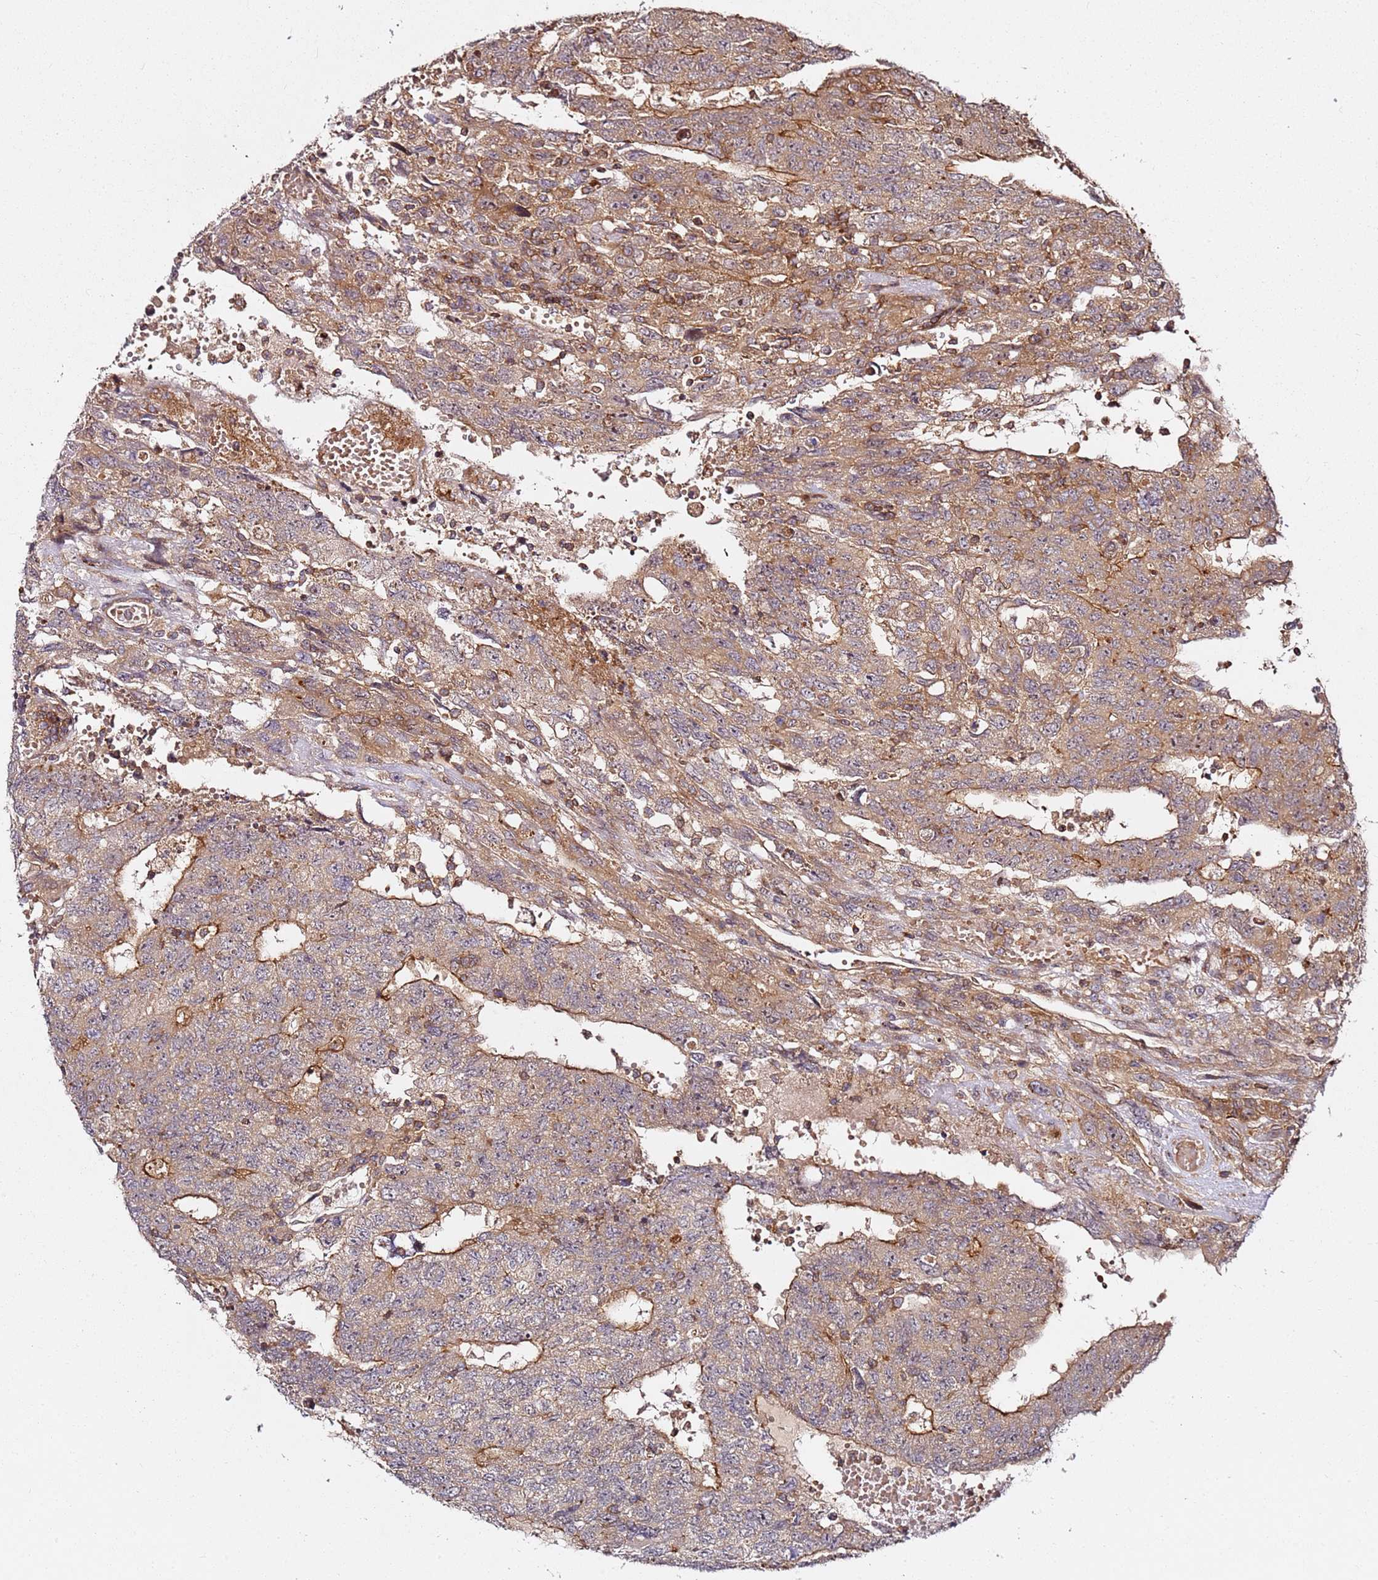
{"staining": {"intensity": "moderate", "quantity": "25%-75%", "location": "cytoplasmic/membranous"}, "tissue": "testis cancer", "cell_type": "Tumor cells", "image_type": "cancer", "snomed": [{"axis": "morphology", "description": "Carcinoma, Embryonal, NOS"}, {"axis": "topography", "description": "Testis"}], "caption": "A histopathology image of testis cancer (embryonal carcinoma) stained for a protein exhibits moderate cytoplasmic/membranous brown staining in tumor cells.", "gene": "PRMT7", "patient": {"sex": "male", "age": 34}}